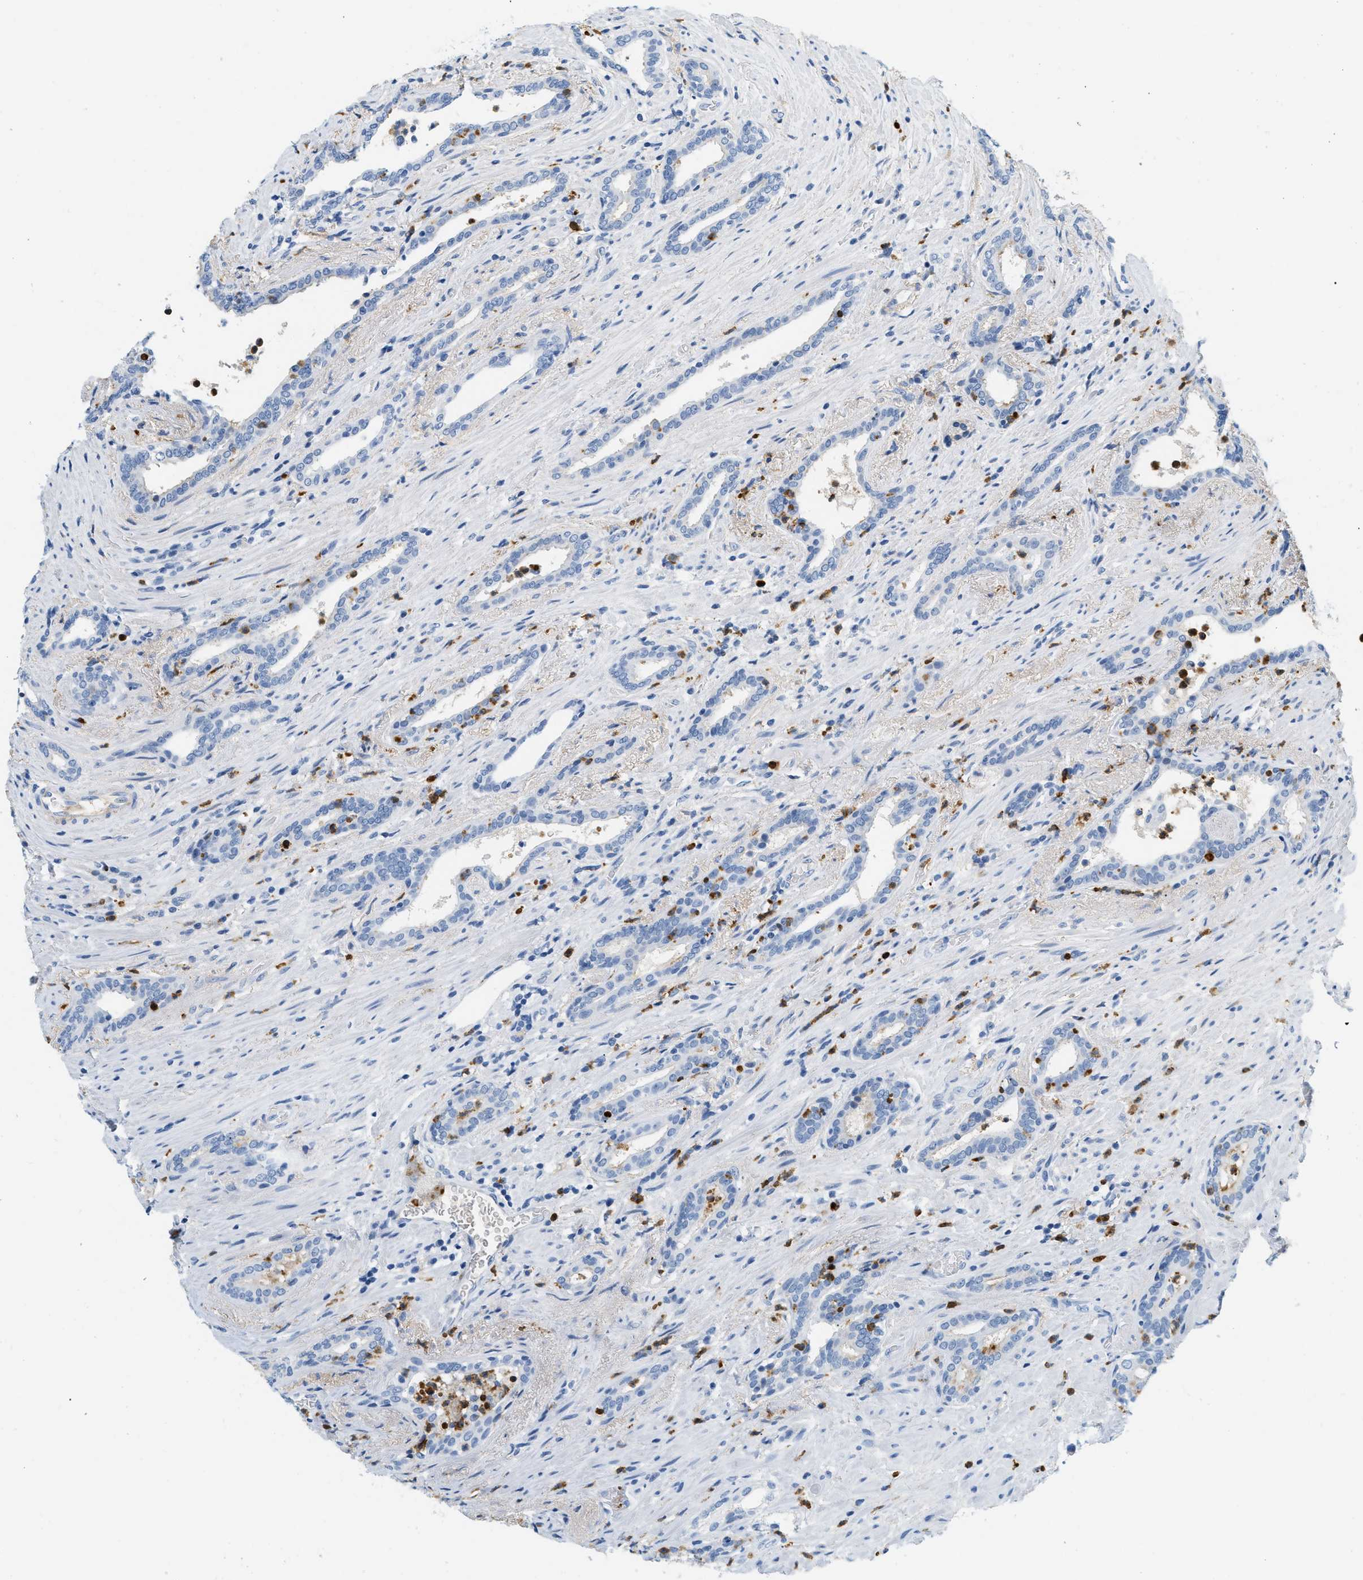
{"staining": {"intensity": "negative", "quantity": "none", "location": "none"}, "tissue": "prostate cancer", "cell_type": "Tumor cells", "image_type": "cancer", "snomed": [{"axis": "morphology", "description": "Adenocarcinoma, High grade"}, {"axis": "topography", "description": "Prostate"}], "caption": "A histopathology image of human prostate cancer is negative for staining in tumor cells.", "gene": "LCN2", "patient": {"sex": "male", "age": 71}}